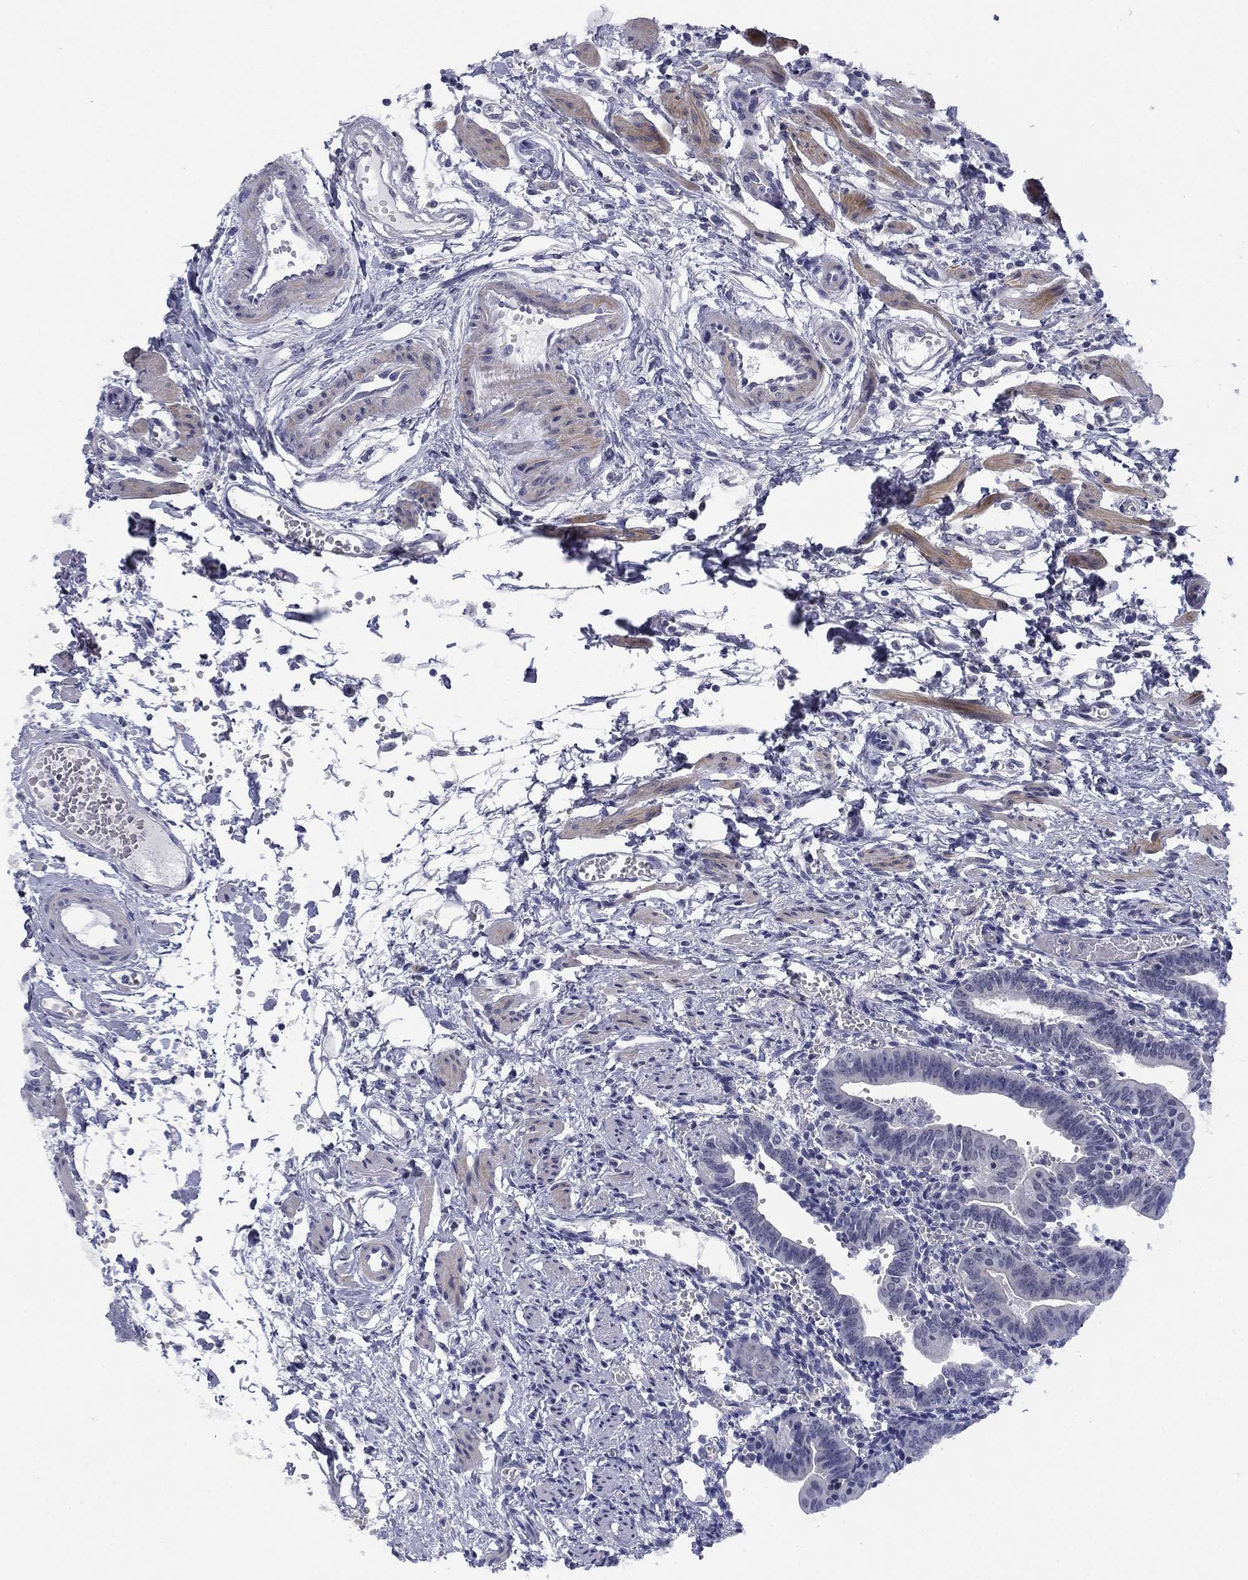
{"staining": {"intensity": "moderate", "quantity": "<25%", "location": "cytoplasmic/membranous"}, "tissue": "fallopian tube", "cell_type": "Glandular cells", "image_type": "normal", "snomed": [{"axis": "morphology", "description": "Normal tissue, NOS"}, {"axis": "morphology", "description": "Carcinoma, endometroid"}, {"axis": "topography", "description": "Fallopian tube"}, {"axis": "topography", "description": "Ovary"}], "caption": "Immunohistochemical staining of unremarkable fallopian tube demonstrates low levels of moderate cytoplasmic/membranous staining in approximately <25% of glandular cells.", "gene": "TIGD4", "patient": {"sex": "female", "age": 42}}